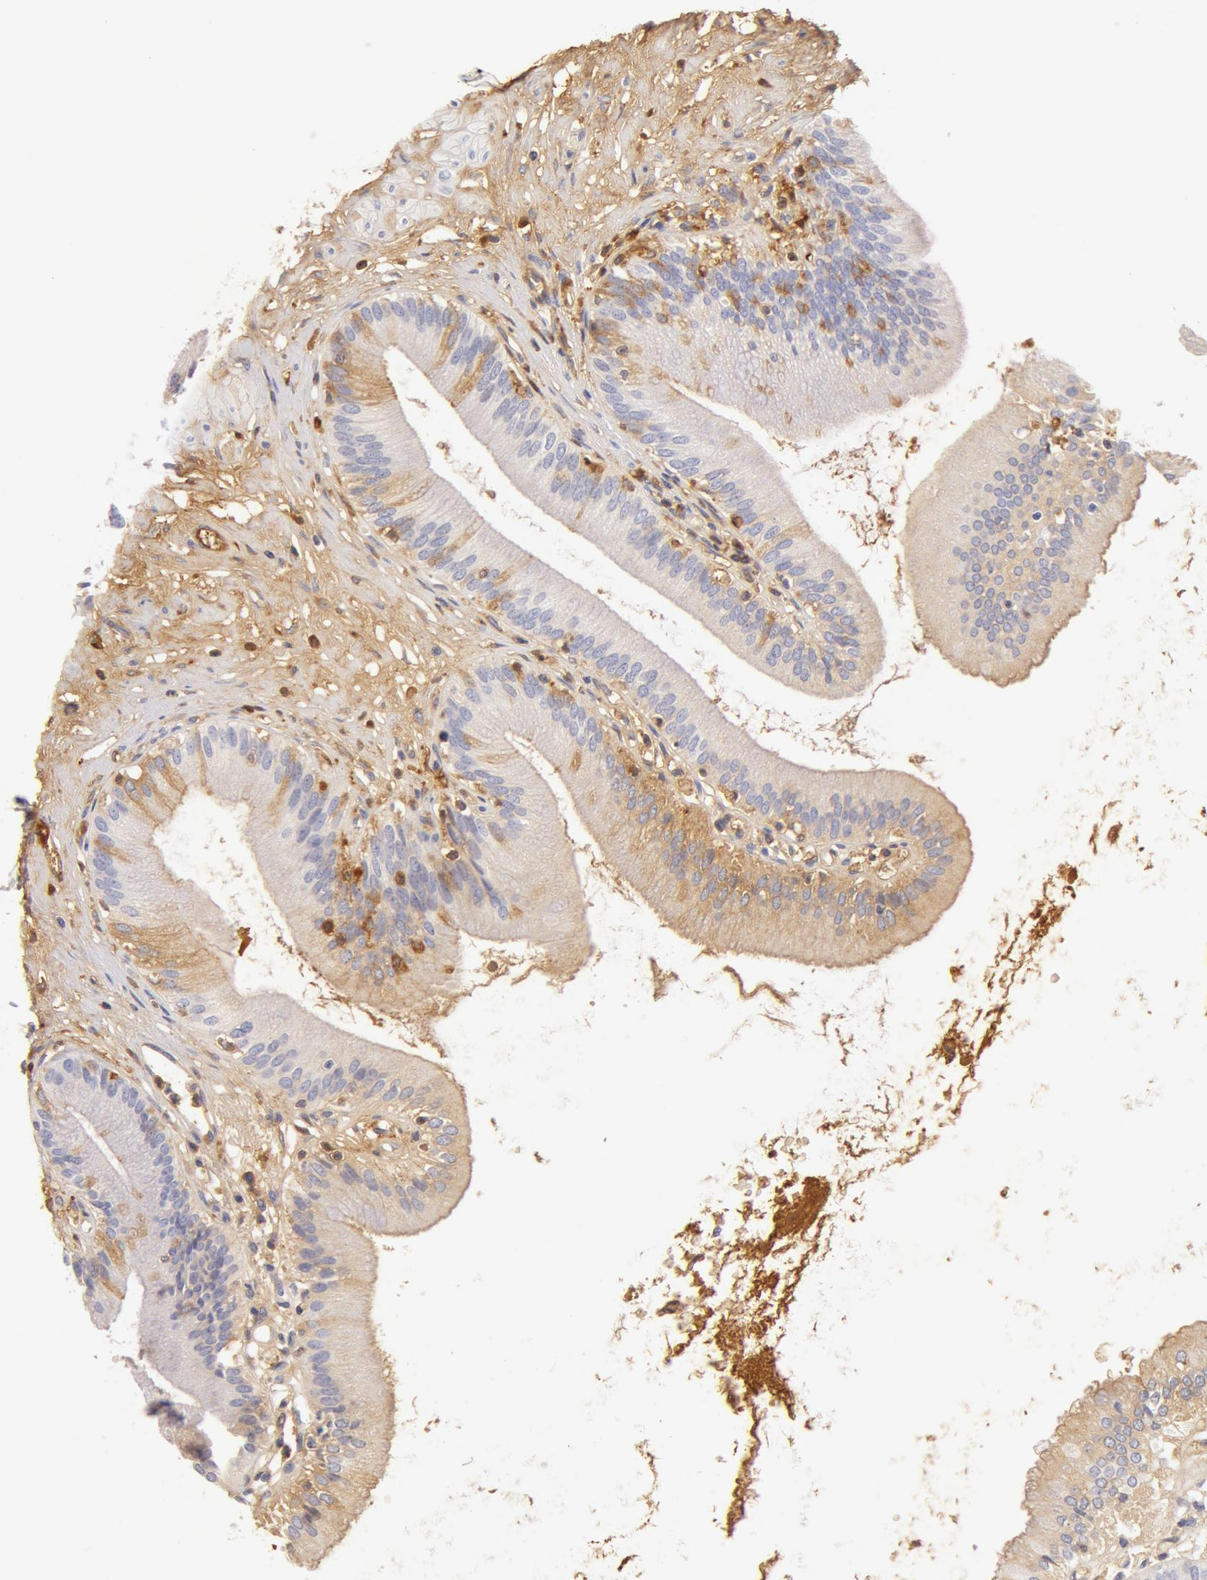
{"staining": {"intensity": "negative", "quantity": "none", "location": "none"}, "tissue": "gallbladder", "cell_type": "Glandular cells", "image_type": "normal", "snomed": [{"axis": "morphology", "description": "Normal tissue, NOS"}, {"axis": "topography", "description": "Gallbladder"}], "caption": "Histopathology image shows no protein expression in glandular cells of benign gallbladder.", "gene": "AHSG", "patient": {"sex": "male", "age": 58}}